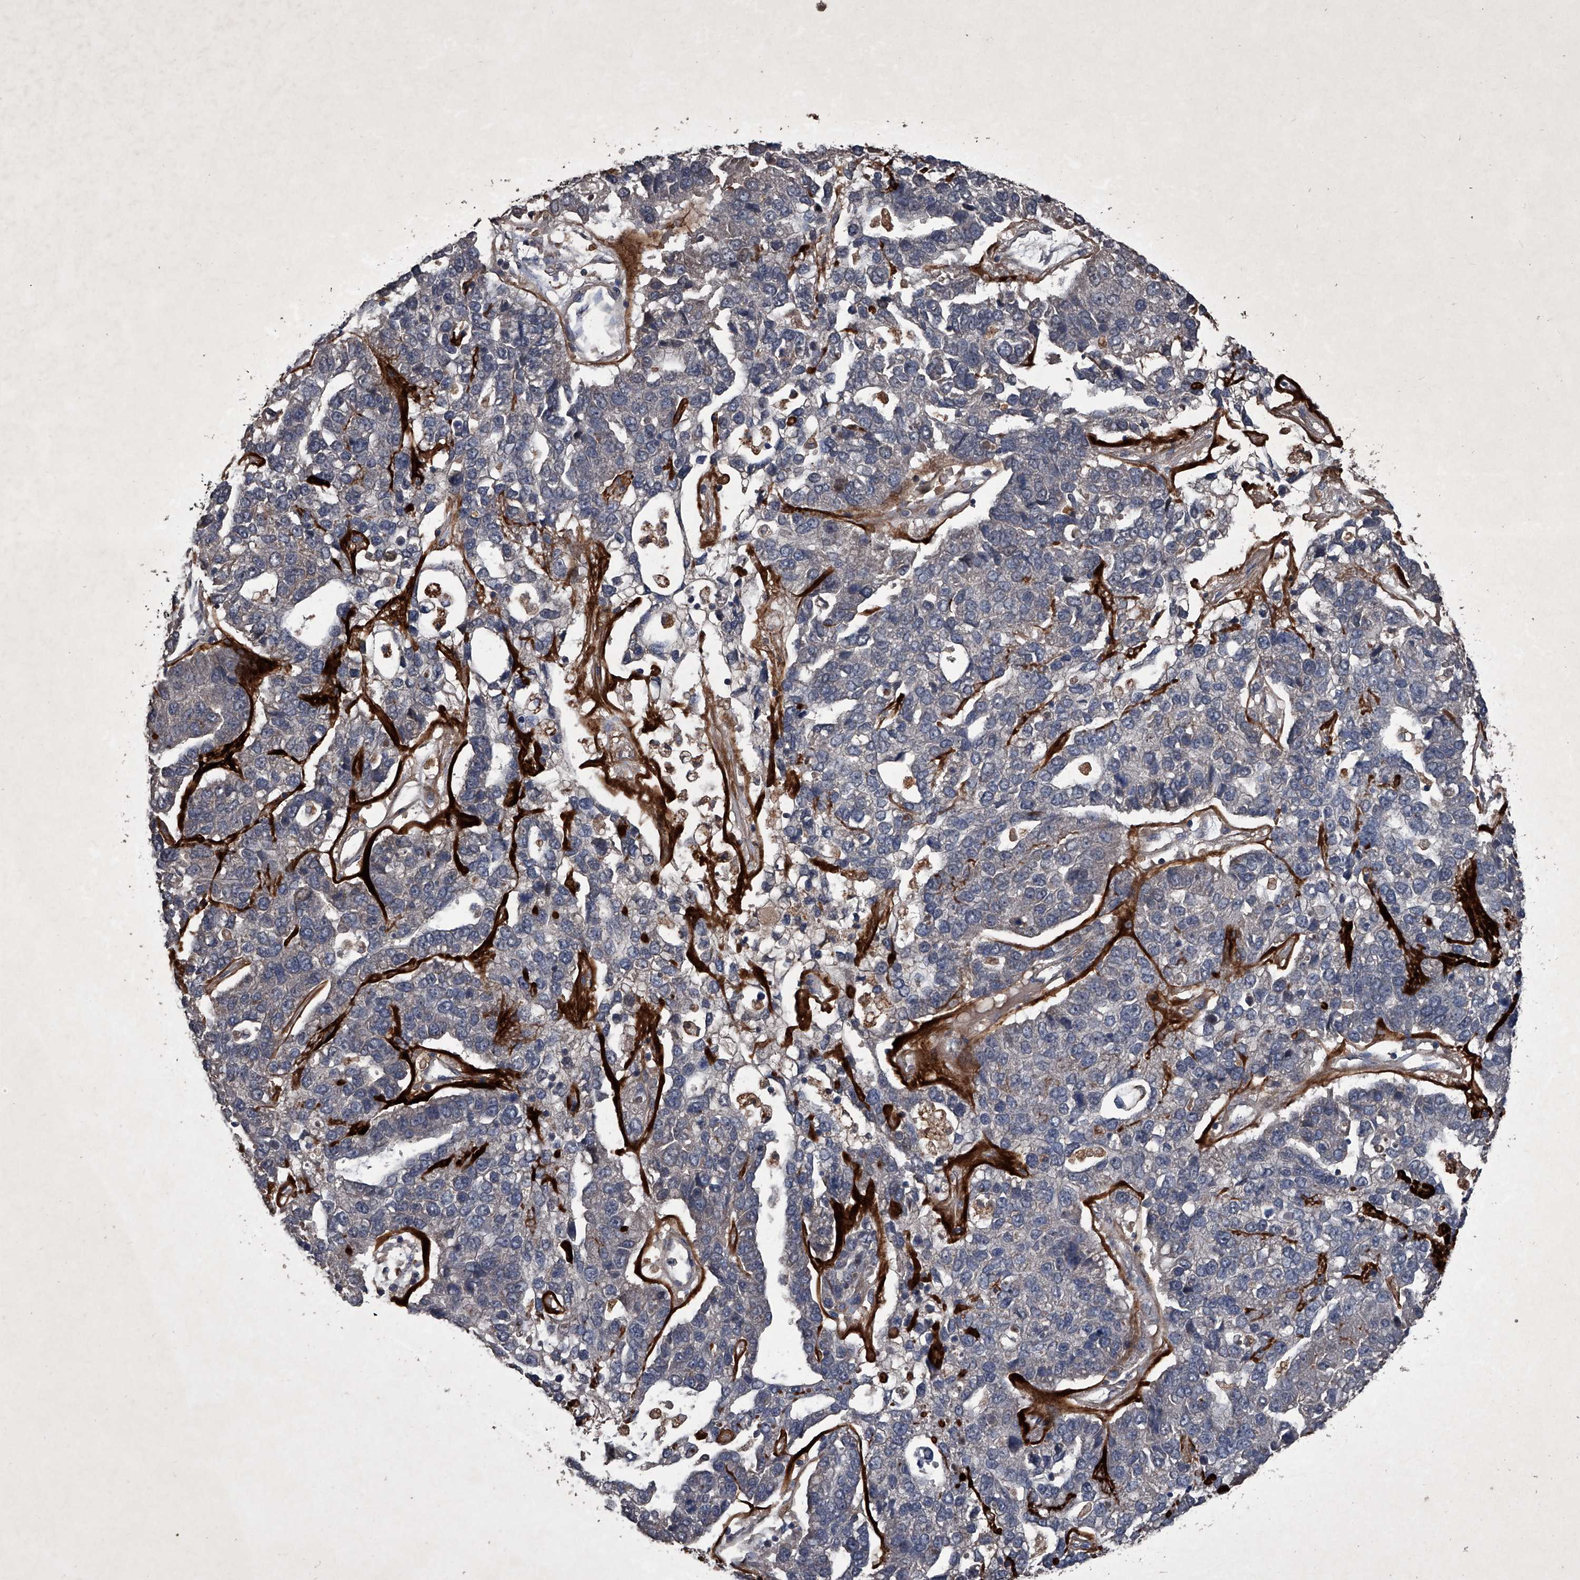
{"staining": {"intensity": "negative", "quantity": "none", "location": "none"}, "tissue": "pancreatic cancer", "cell_type": "Tumor cells", "image_type": "cancer", "snomed": [{"axis": "morphology", "description": "Adenocarcinoma, NOS"}, {"axis": "topography", "description": "Pancreas"}], "caption": "This histopathology image is of pancreatic cancer (adenocarcinoma) stained with immunohistochemistry to label a protein in brown with the nuclei are counter-stained blue. There is no staining in tumor cells. (DAB IHC, high magnification).", "gene": "MAPKAP1", "patient": {"sex": "female", "age": 61}}